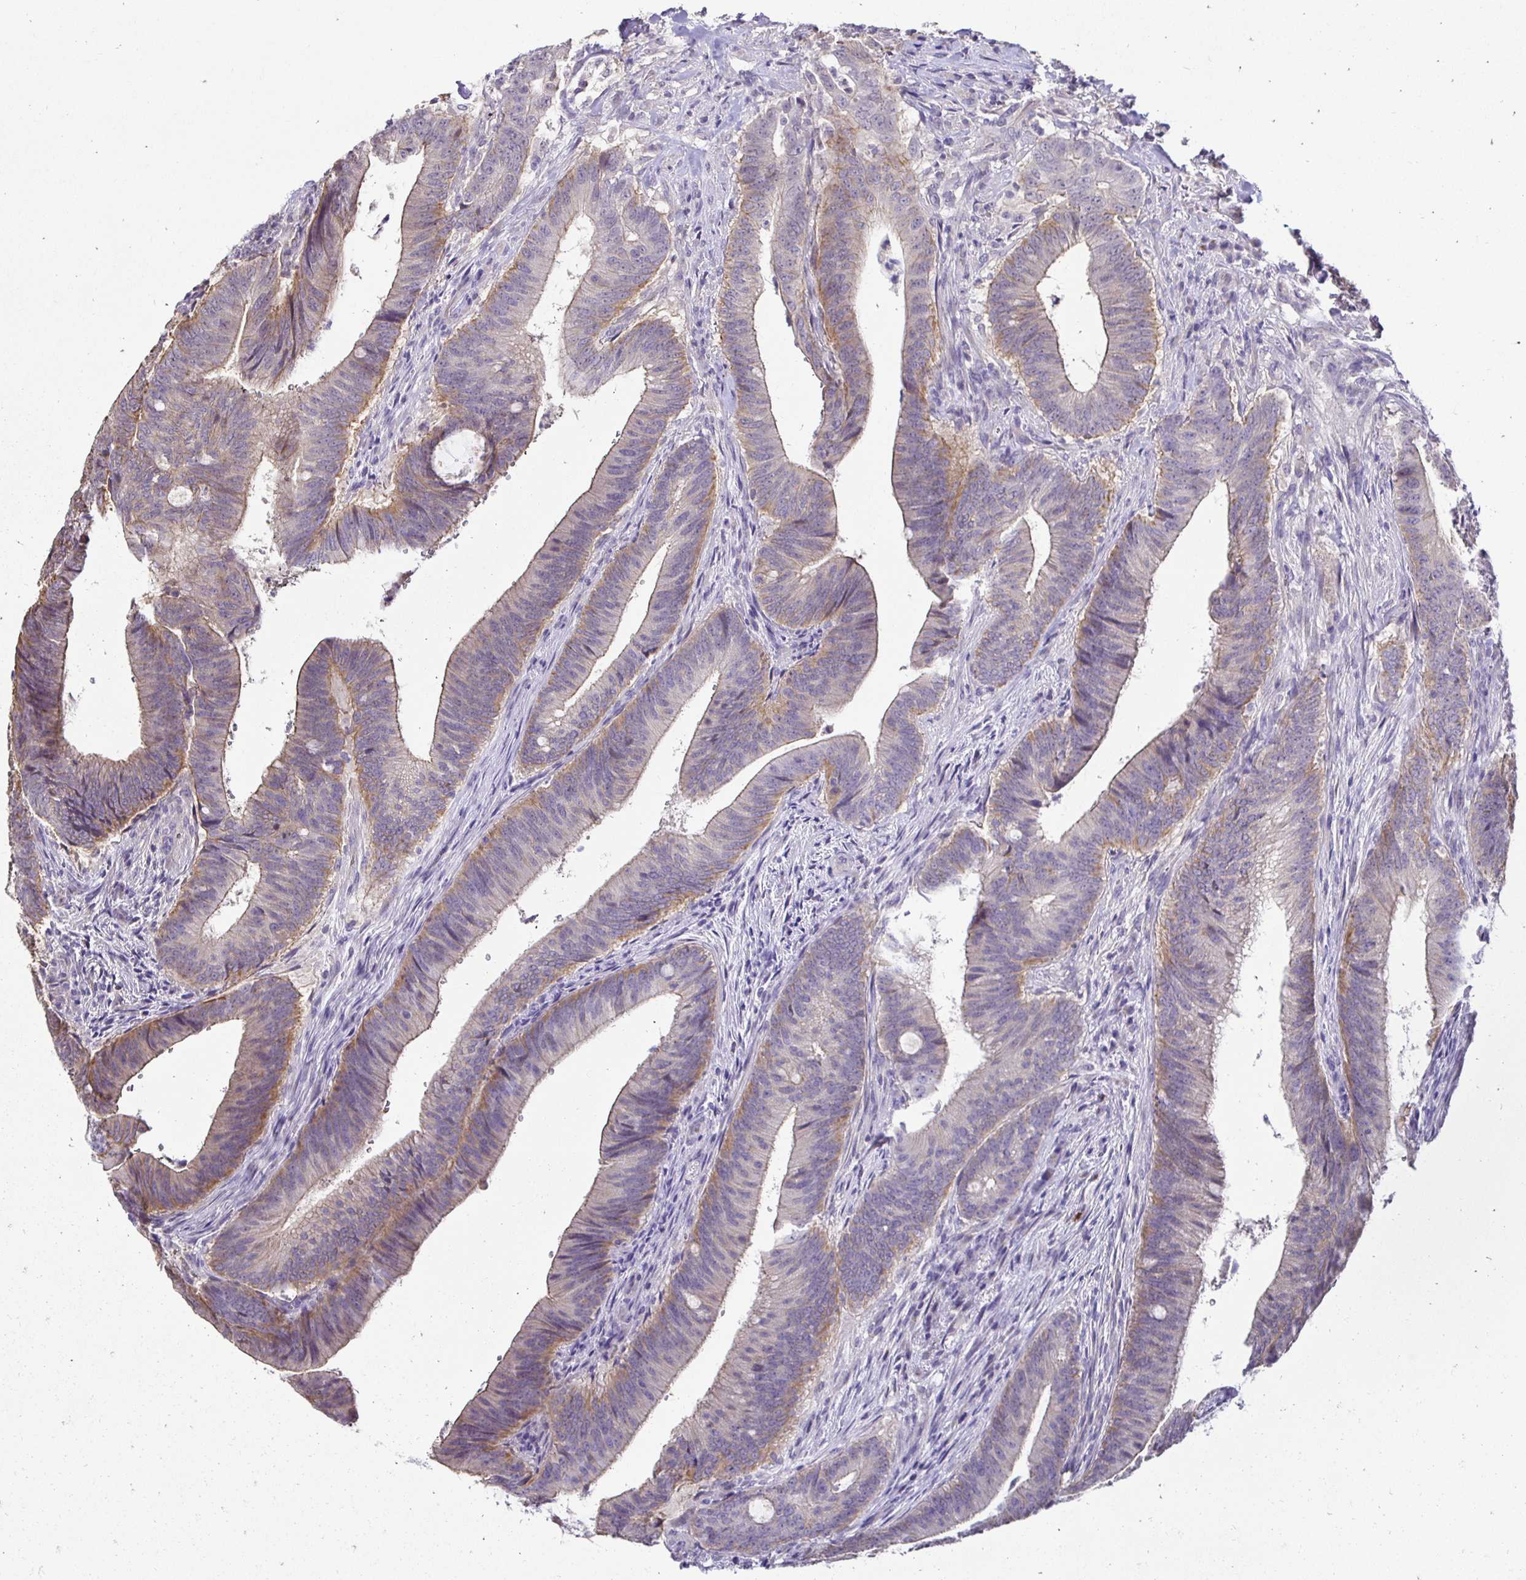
{"staining": {"intensity": "weak", "quantity": "<25%", "location": "cytoplasmic/membranous"}, "tissue": "colorectal cancer", "cell_type": "Tumor cells", "image_type": "cancer", "snomed": [{"axis": "morphology", "description": "Adenocarcinoma, NOS"}, {"axis": "topography", "description": "Colon"}], "caption": "DAB (3,3'-diaminobenzidine) immunohistochemical staining of human colorectal cancer (adenocarcinoma) exhibits no significant staining in tumor cells. Nuclei are stained in blue.", "gene": "SLC9A1", "patient": {"sex": "female", "age": 43}}